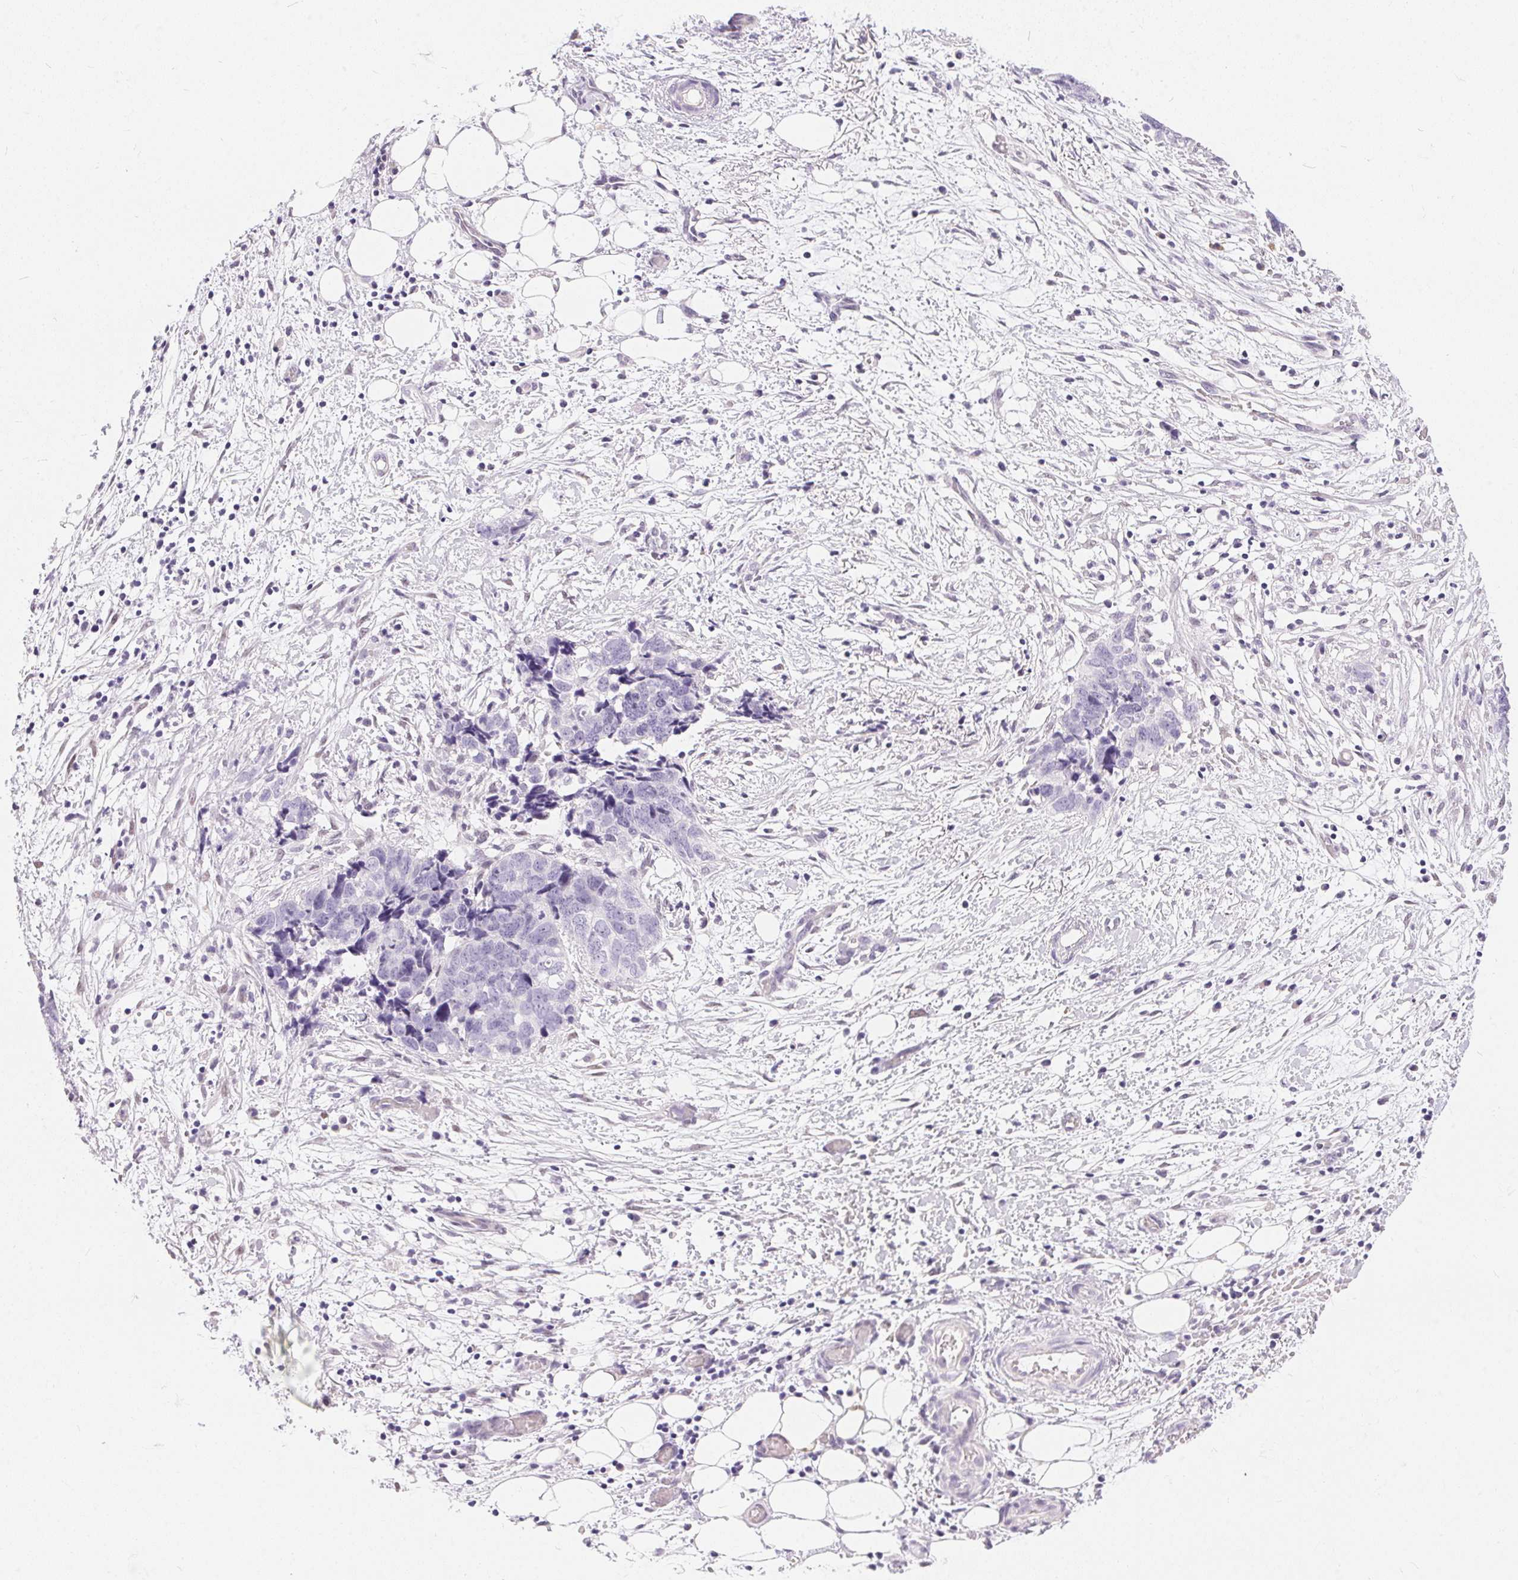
{"staining": {"intensity": "negative", "quantity": "none", "location": "none"}, "tissue": "ovarian cancer", "cell_type": "Tumor cells", "image_type": "cancer", "snomed": [{"axis": "morphology", "description": "Cystadenocarcinoma, serous, NOS"}, {"axis": "topography", "description": "Ovary"}], "caption": "A high-resolution photomicrograph shows immunohistochemistry (IHC) staining of ovarian cancer (serous cystadenocarcinoma), which exhibits no significant expression in tumor cells.", "gene": "GBP6", "patient": {"sex": "female", "age": 69}}